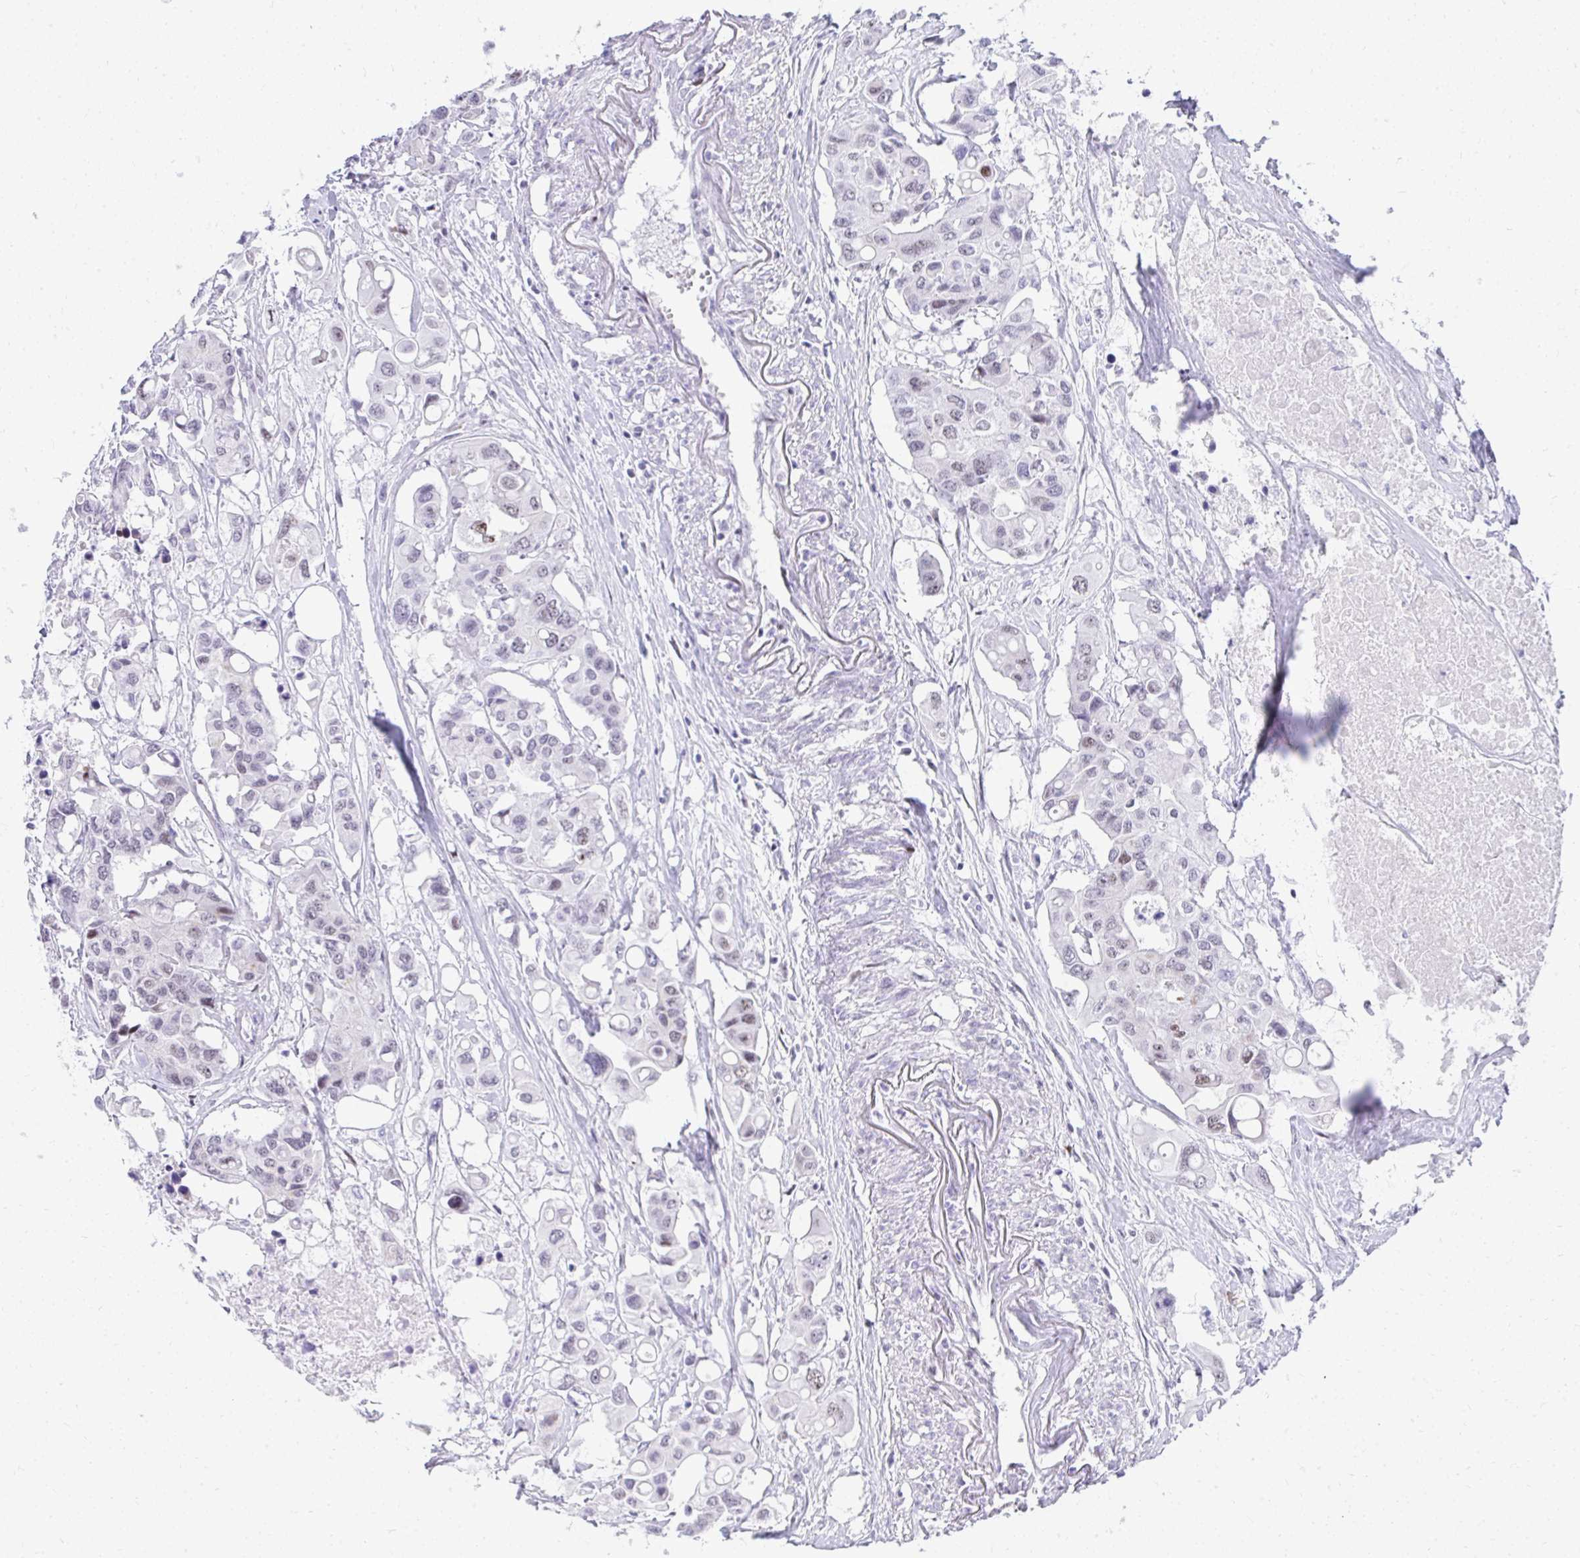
{"staining": {"intensity": "weak", "quantity": "25%-75%", "location": "nuclear"}, "tissue": "colorectal cancer", "cell_type": "Tumor cells", "image_type": "cancer", "snomed": [{"axis": "morphology", "description": "Adenocarcinoma, NOS"}, {"axis": "topography", "description": "Colon"}], "caption": "About 25%-75% of tumor cells in human colorectal adenocarcinoma show weak nuclear protein expression as visualized by brown immunohistochemical staining.", "gene": "GLDN", "patient": {"sex": "male", "age": 77}}